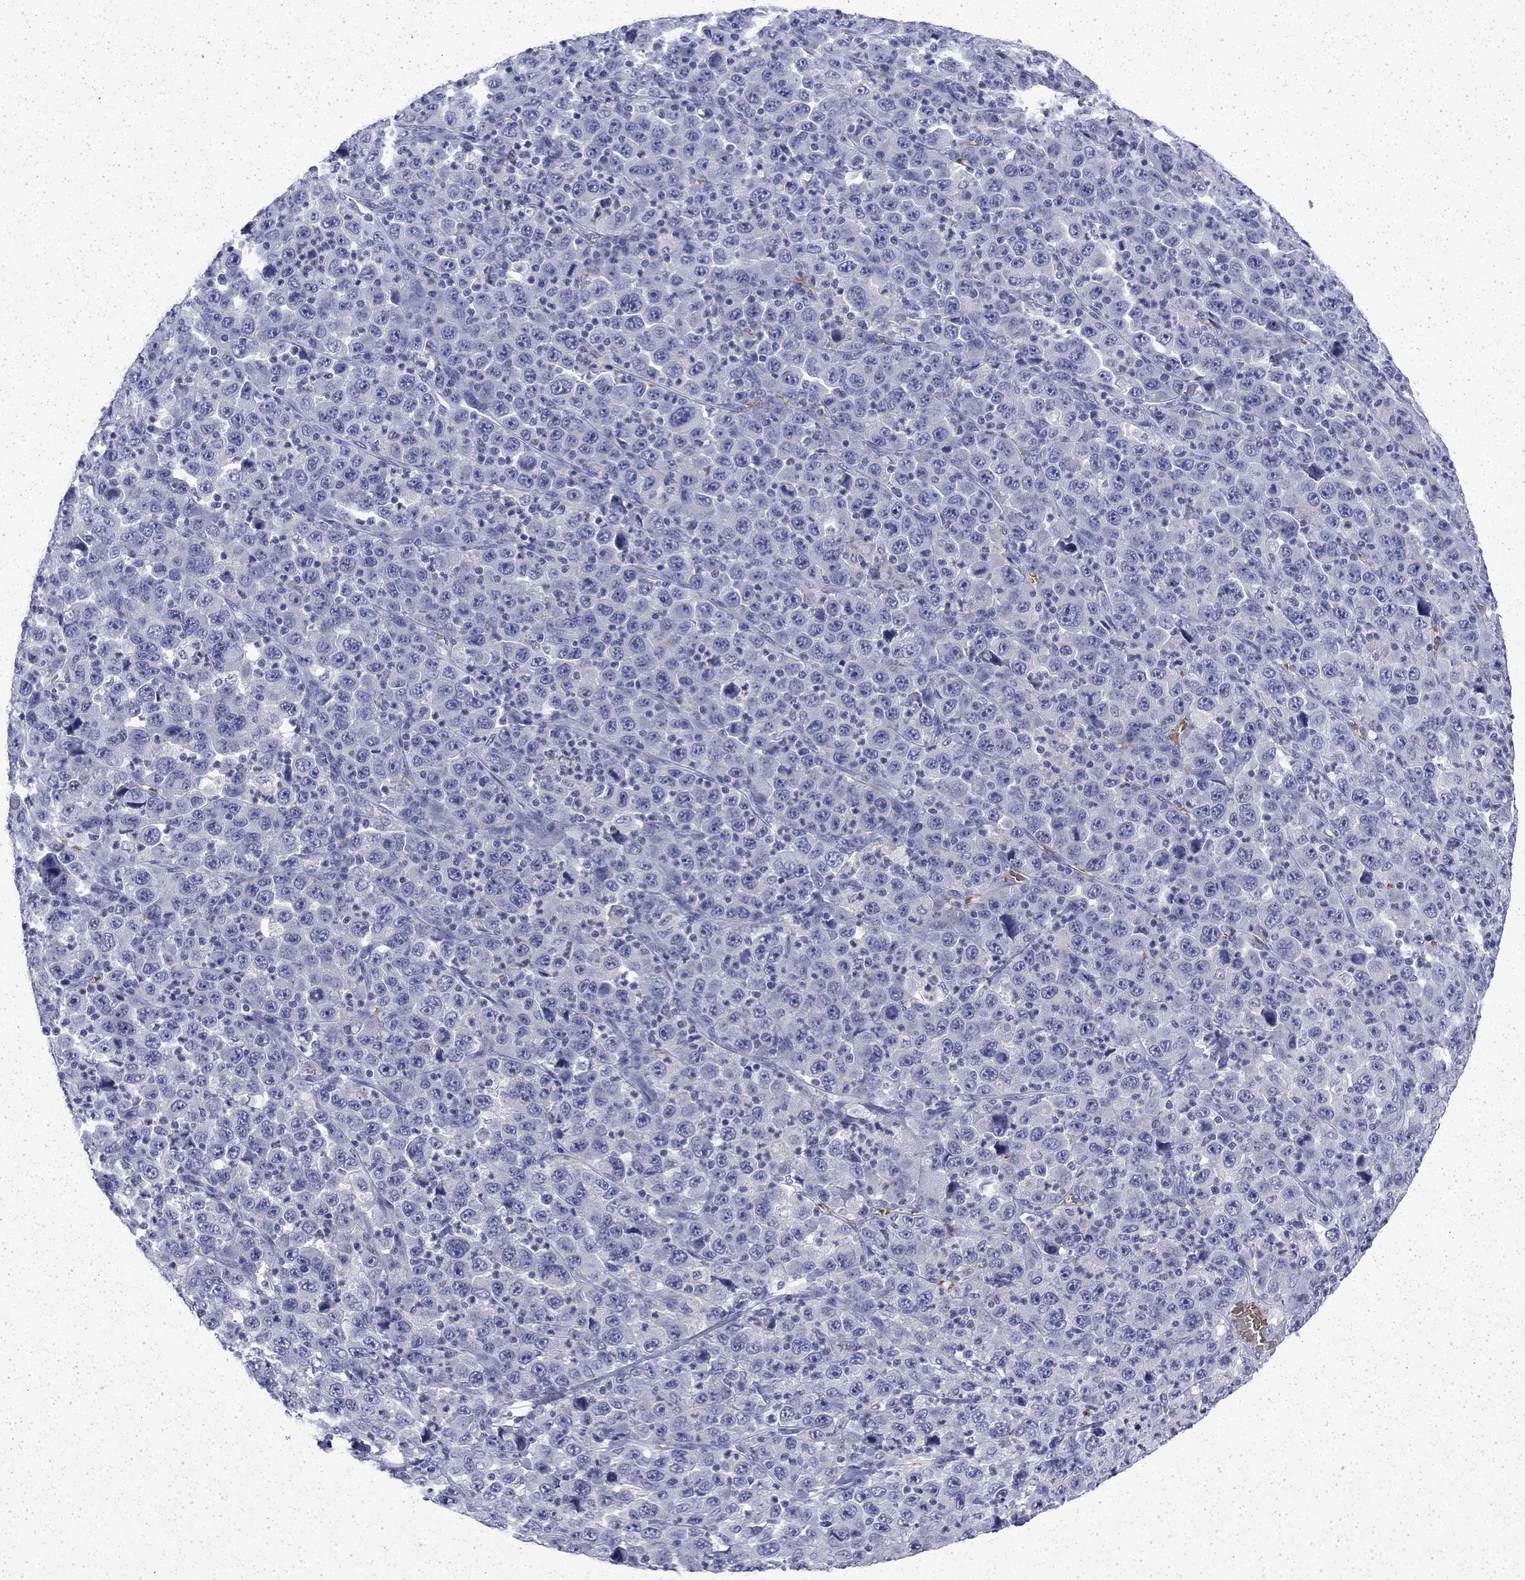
{"staining": {"intensity": "negative", "quantity": "none", "location": "none"}, "tissue": "stomach cancer", "cell_type": "Tumor cells", "image_type": "cancer", "snomed": [{"axis": "morphology", "description": "Normal tissue, NOS"}, {"axis": "morphology", "description": "Adenocarcinoma, NOS"}, {"axis": "topography", "description": "Stomach, upper"}, {"axis": "topography", "description": "Stomach"}], "caption": "Immunohistochemical staining of adenocarcinoma (stomach) demonstrates no significant expression in tumor cells. (Immunohistochemistry (ihc), brightfield microscopy, high magnification).", "gene": "ENPP6", "patient": {"sex": "male", "age": 59}}